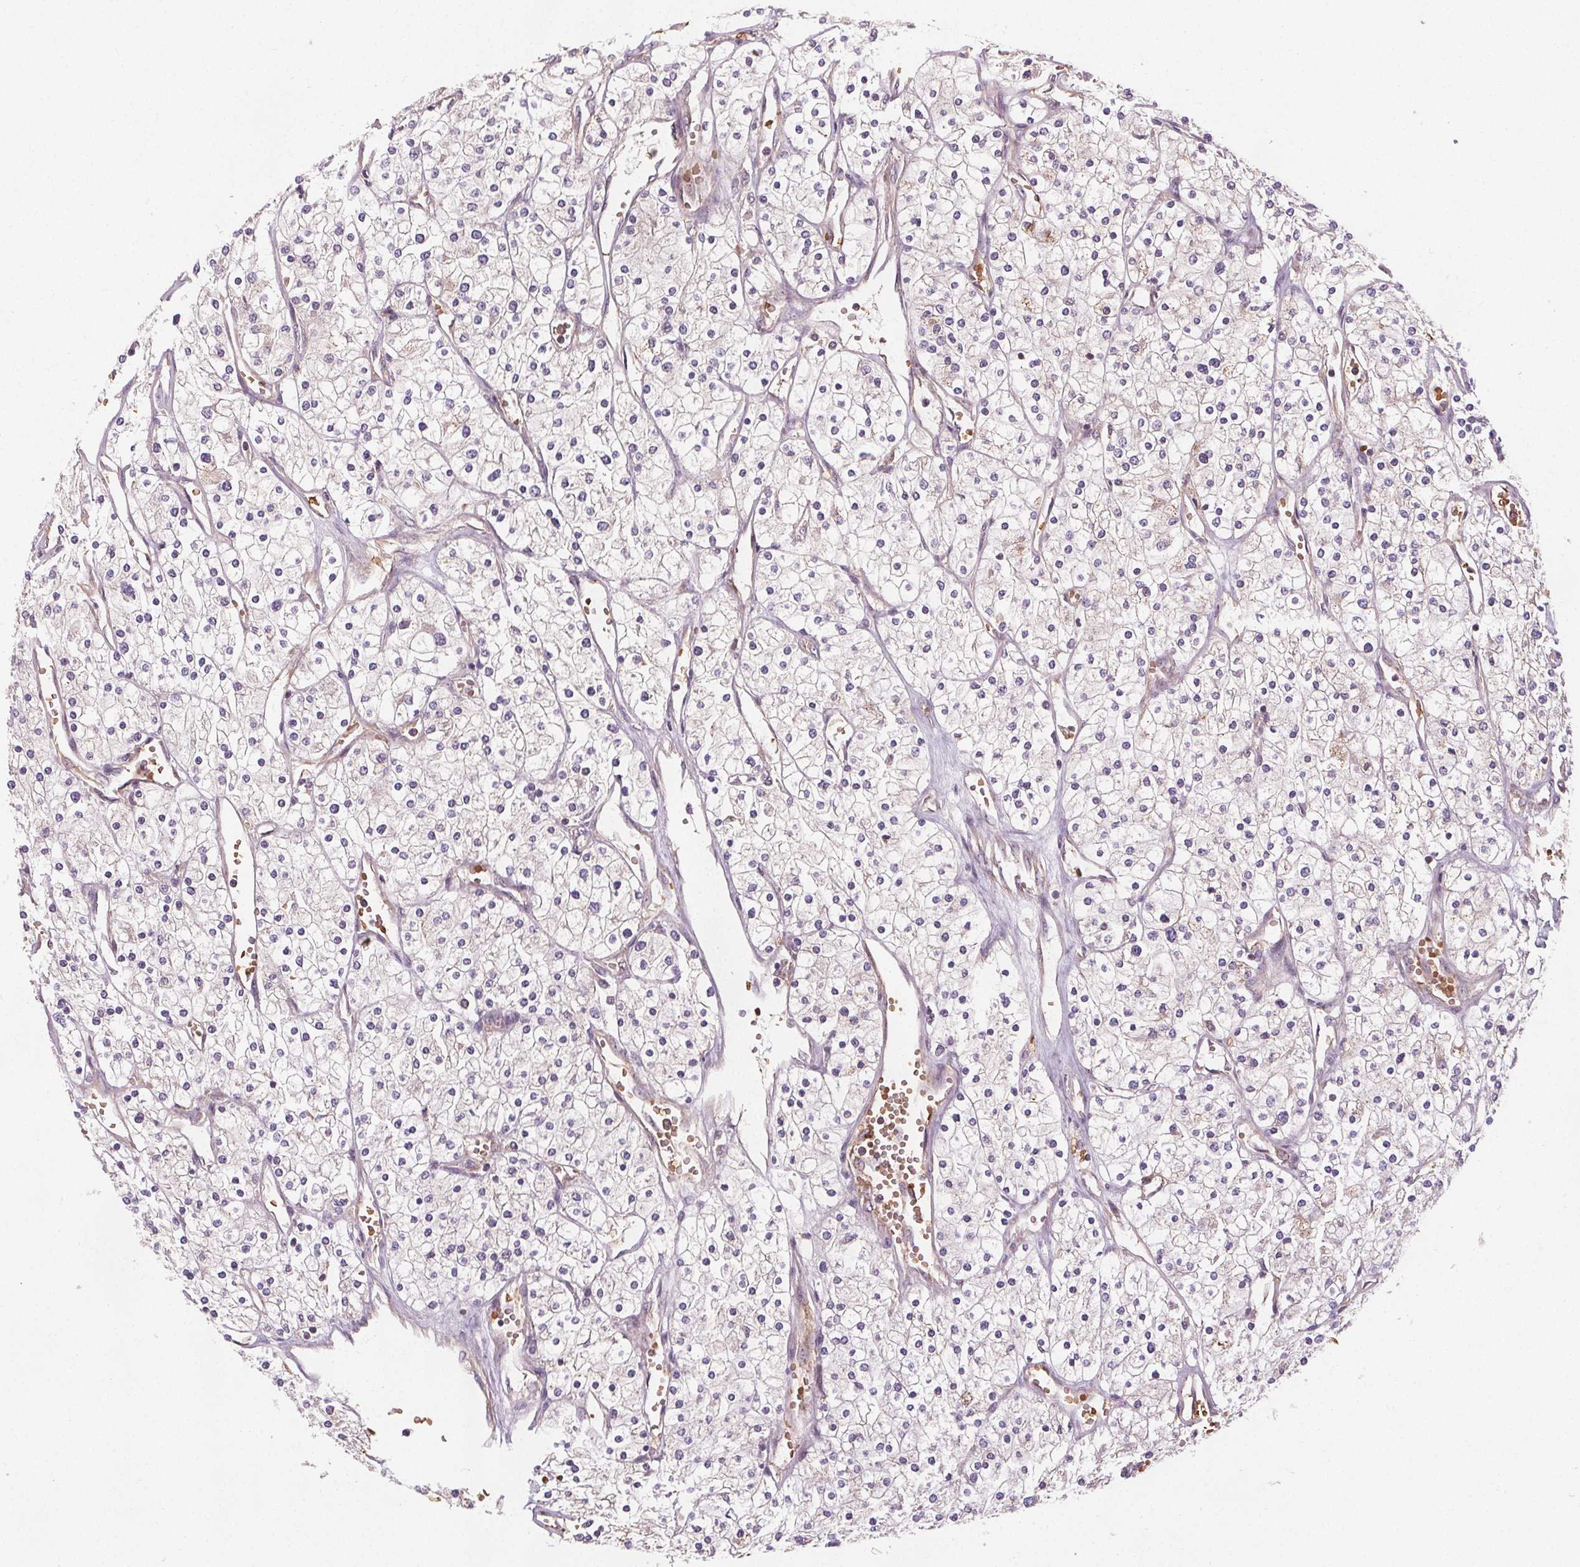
{"staining": {"intensity": "negative", "quantity": "none", "location": "none"}, "tissue": "renal cancer", "cell_type": "Tumor cells", "image_type": "cancer", "snomed": [{"axis": "morphology", "description": "Adenocarcinoma, NOS"}, {"axis": "topography", "description": "Kidney"}], "caption": "The histopathology image exhibits no significant expression in tumor cells of renal adenocarcinoma.", "gene": "EIF3D", "patient": {"sex": "male", "age": 80}}